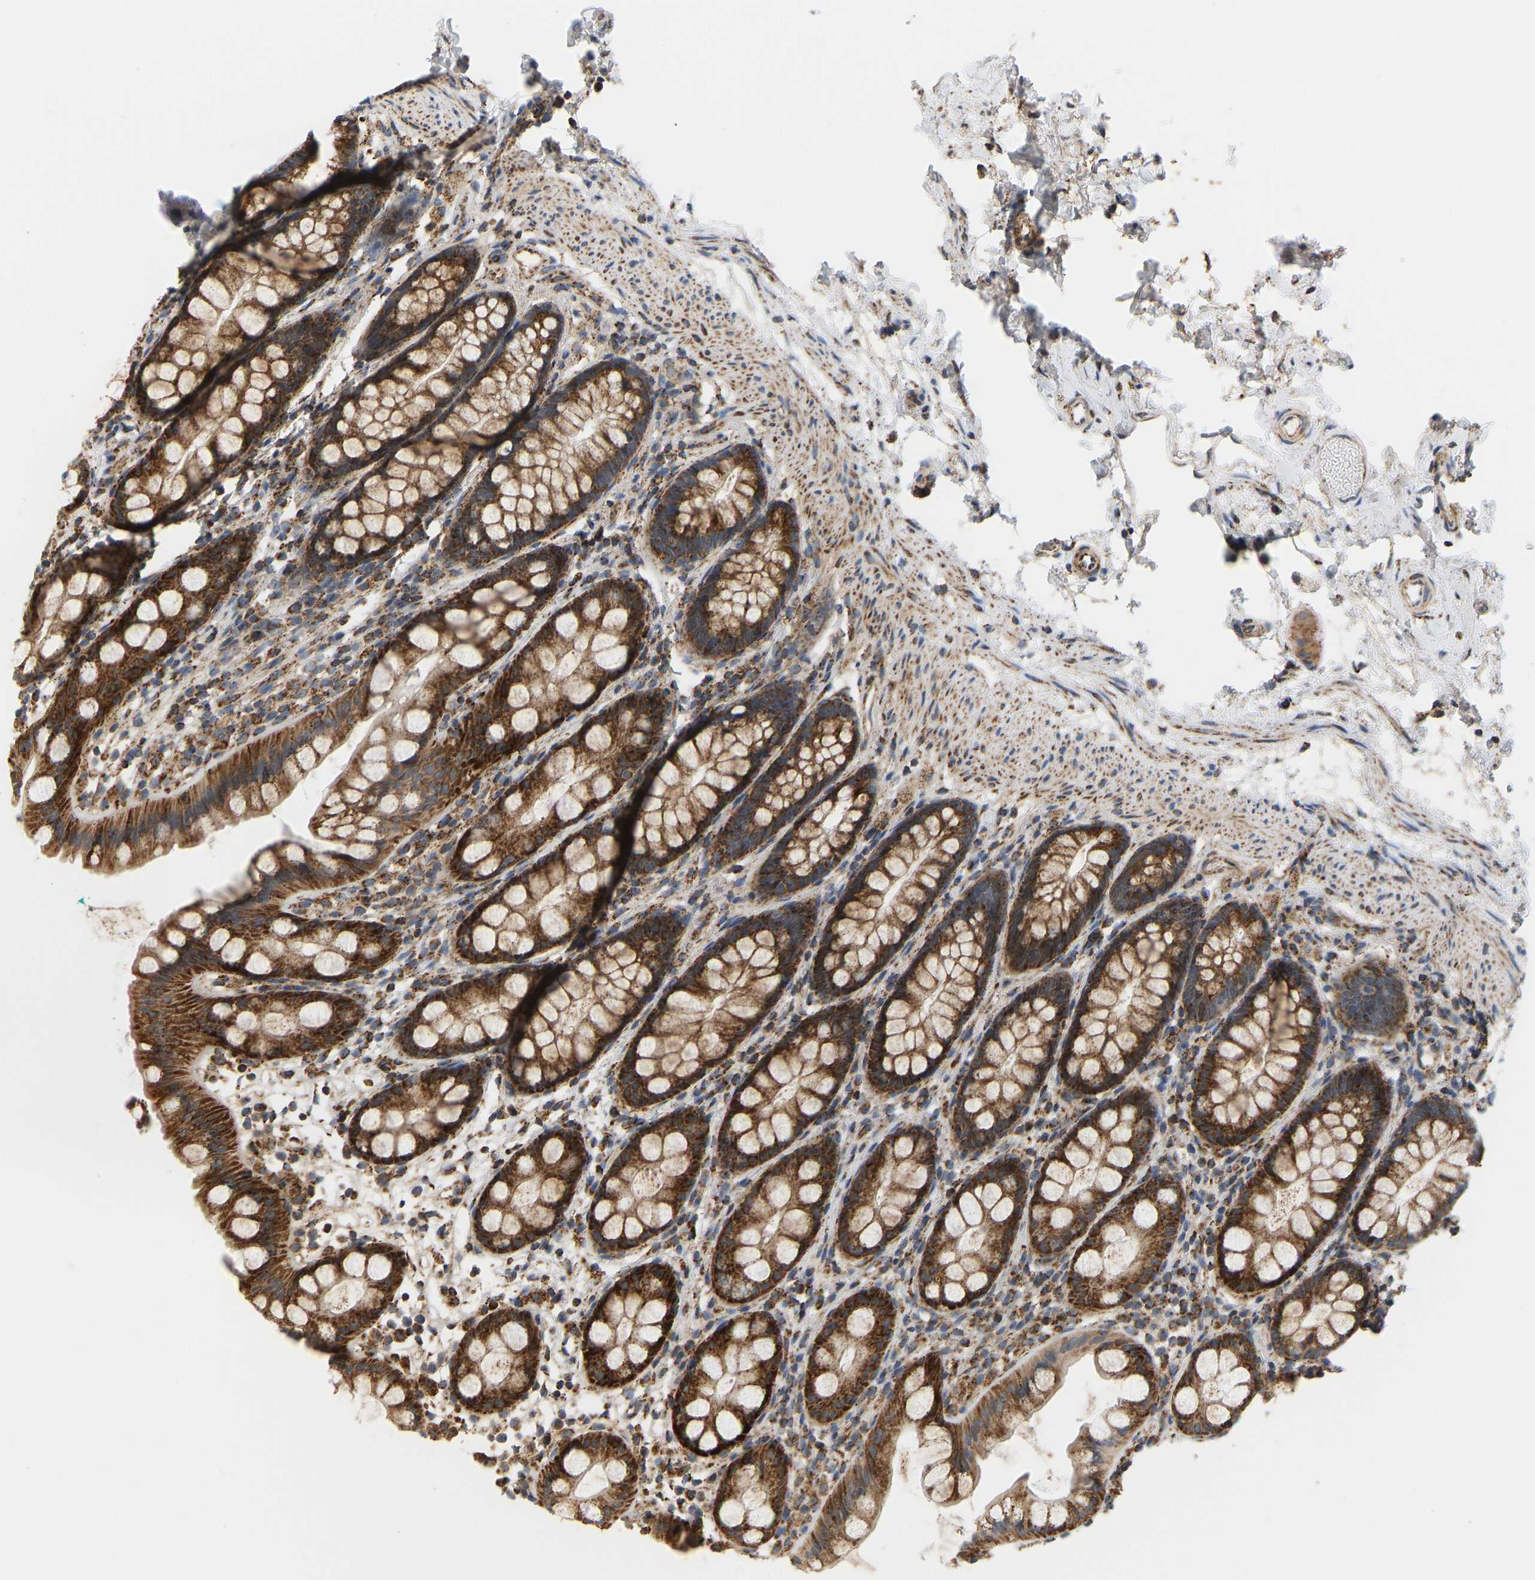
{"staining": {"intensity": "strong", "quantity": ">75%", "location": "cytoplasmic/membranous"}, "tissue": "rectum", "cell_type": "Glandular cells", "image_type": "normal", "snomed": [{"axis": "morphology", "description": "Normal tissue, NOS"}, {"axis": "topography", "description": "Rectum"}], "caption": "Immunohistochemical staining of benign rectum demonstrates strong cytoplasmic/membranous protein positivity in about >75% of glandular cells.", "gene": "GPSM2", "patient": {"sex": "female", "age": 65}}